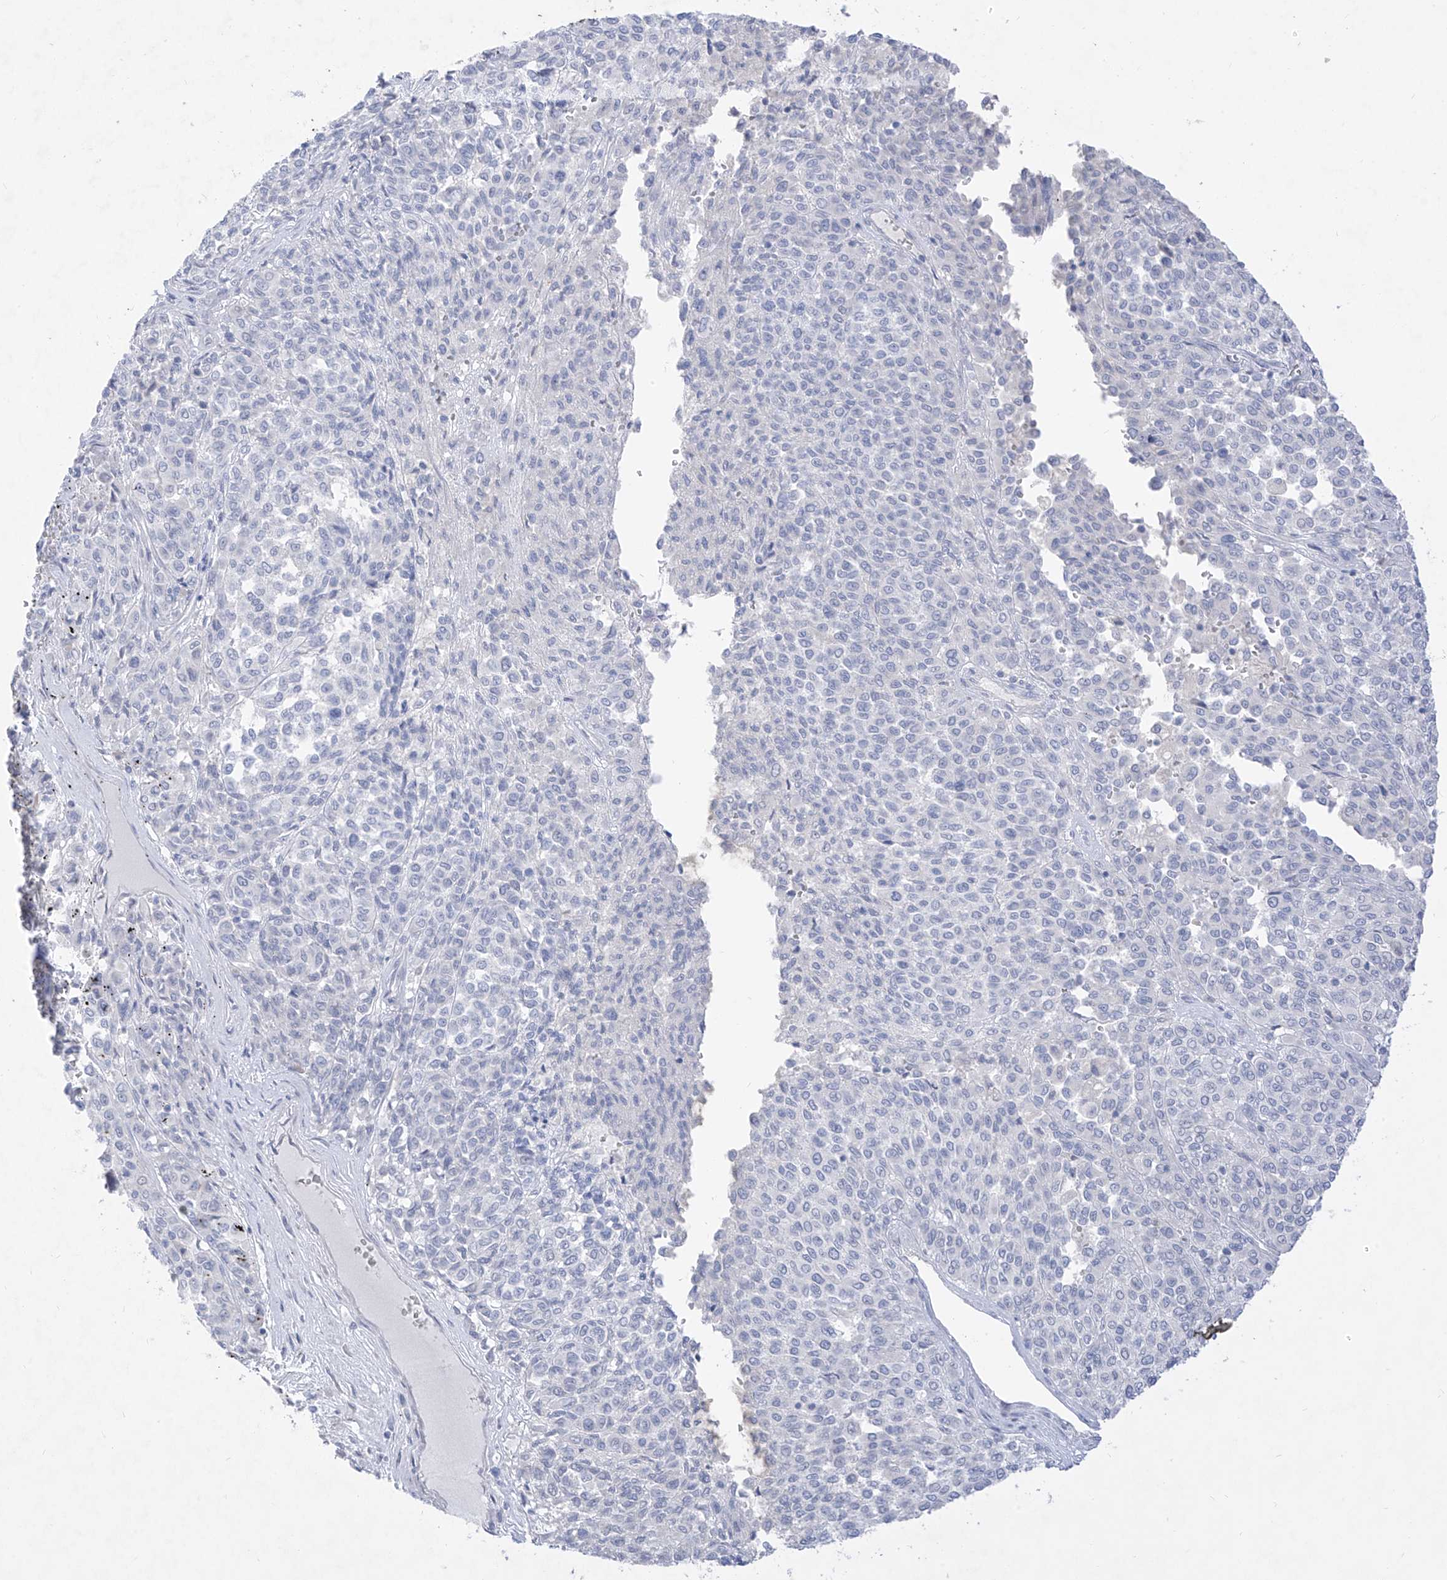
{"staining": {"intensity": "negative", "quantity": "none", "location": "none"}, "tissue": "melanoma", "cell_type": "Tumor cells", "image_type": "cancer", "snomed": [{"axis": "morphology", "description": "Malignant melanoma, Metastatic site"}, {"axis": "topography", "description": "Pancreas"}], "caption": "This histopathology image is of melanoma stained with IHC to label a protein in brown with the nuclei are counter-stained blue. There is no expression in tumor cells. The staining is performed using DAB (3,3'-diaminobenzidine) brown chromogen with nuclei counter-stained in using hematoxylin.", "gene": "TGM4", "patient": {"sex": "female", "age": 30}}